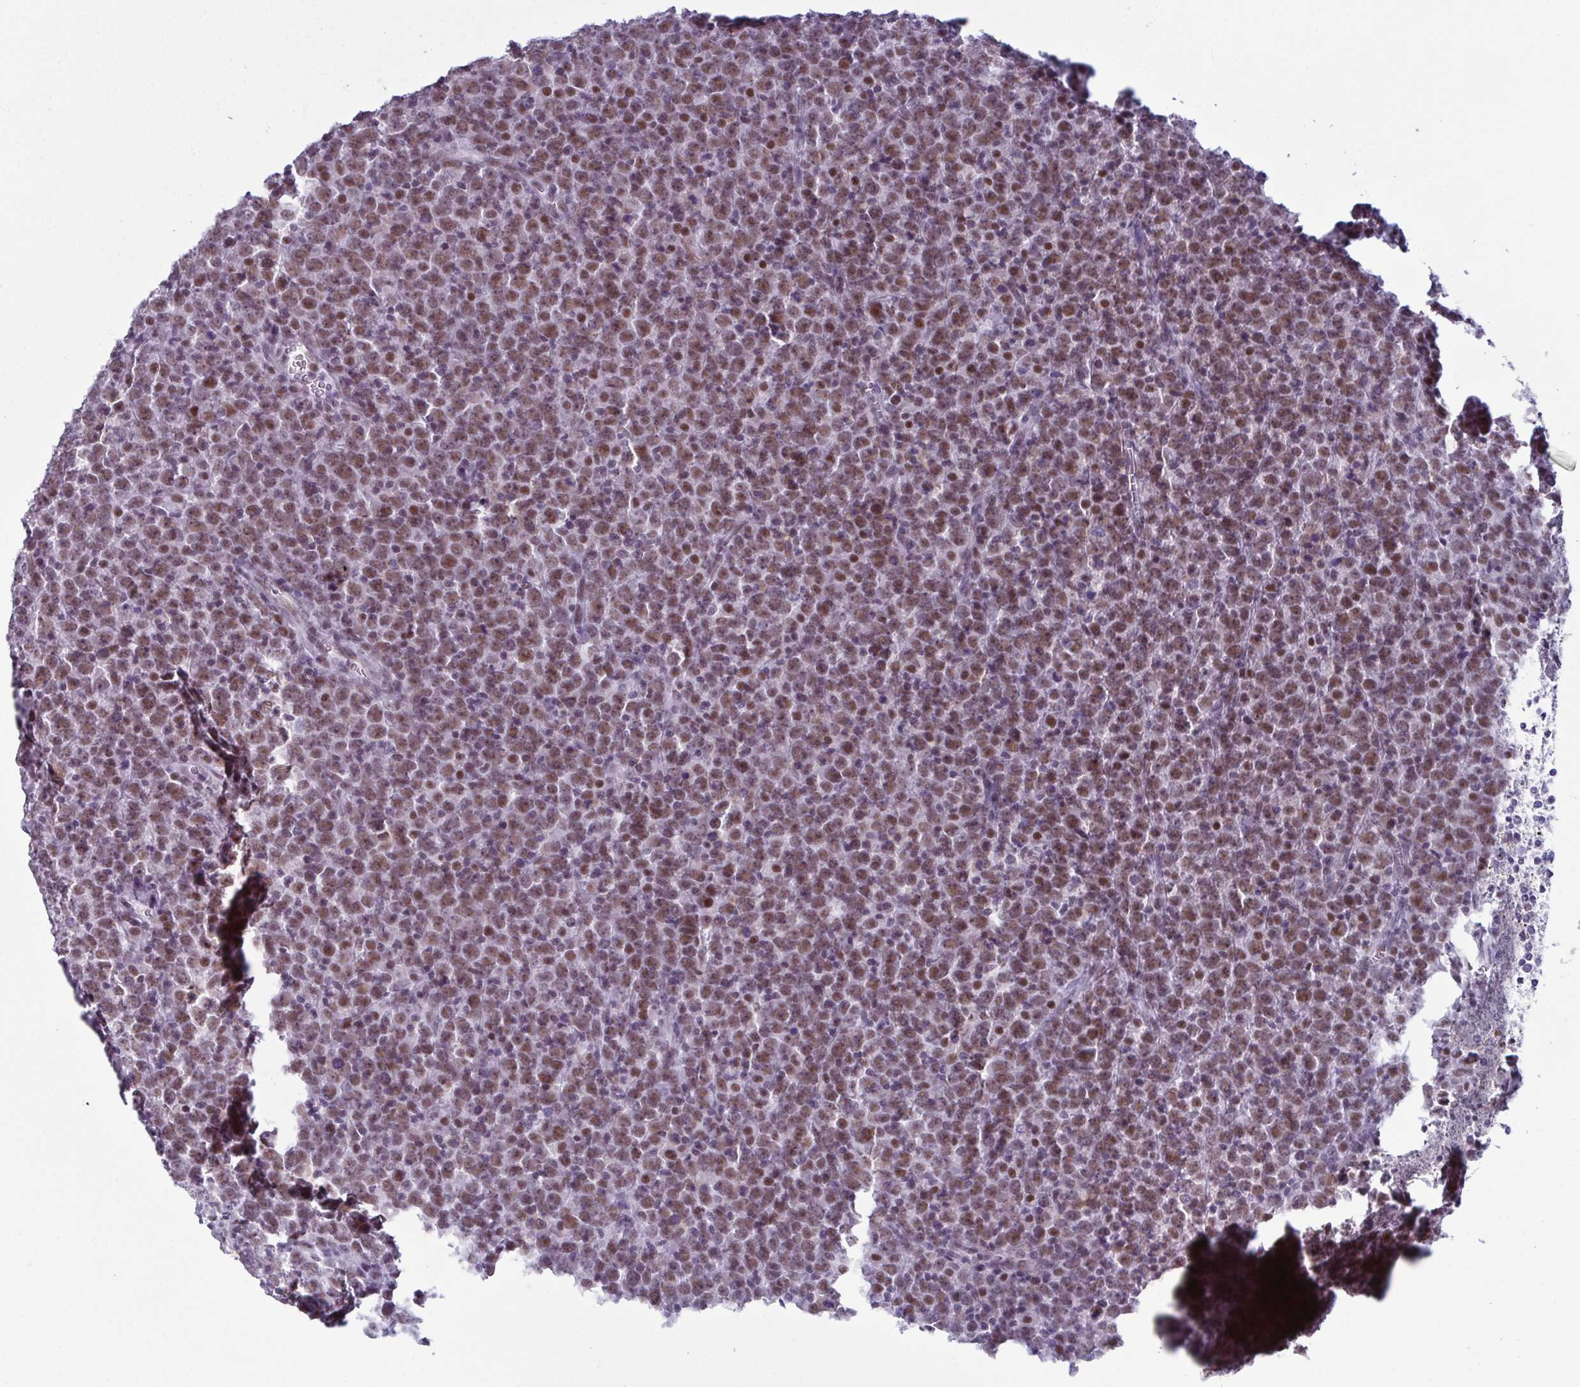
{"staining": {"intensity": "moderate", "quantity": ">75%", "location": "nuclear"}, "tissue": "lymphoma", "cell_type": "Tumor cells", "image_type": "cancer", "snomed": [{"axis": "morphology", "description": "Malignant lymphoma, non-Hodgkin's type, High grade"}, {"axis": "topography", "description": "Lymph node"}], "caption": "Malignant lymphoma, non-Hodgkin's type (high-grade) was stained to show a protein in brown. There is medium levels of moderate nuclear staining in about >75% of tumor cells.", "gene": "RBM7", "patient": {"sex": "male", "age": 51}}